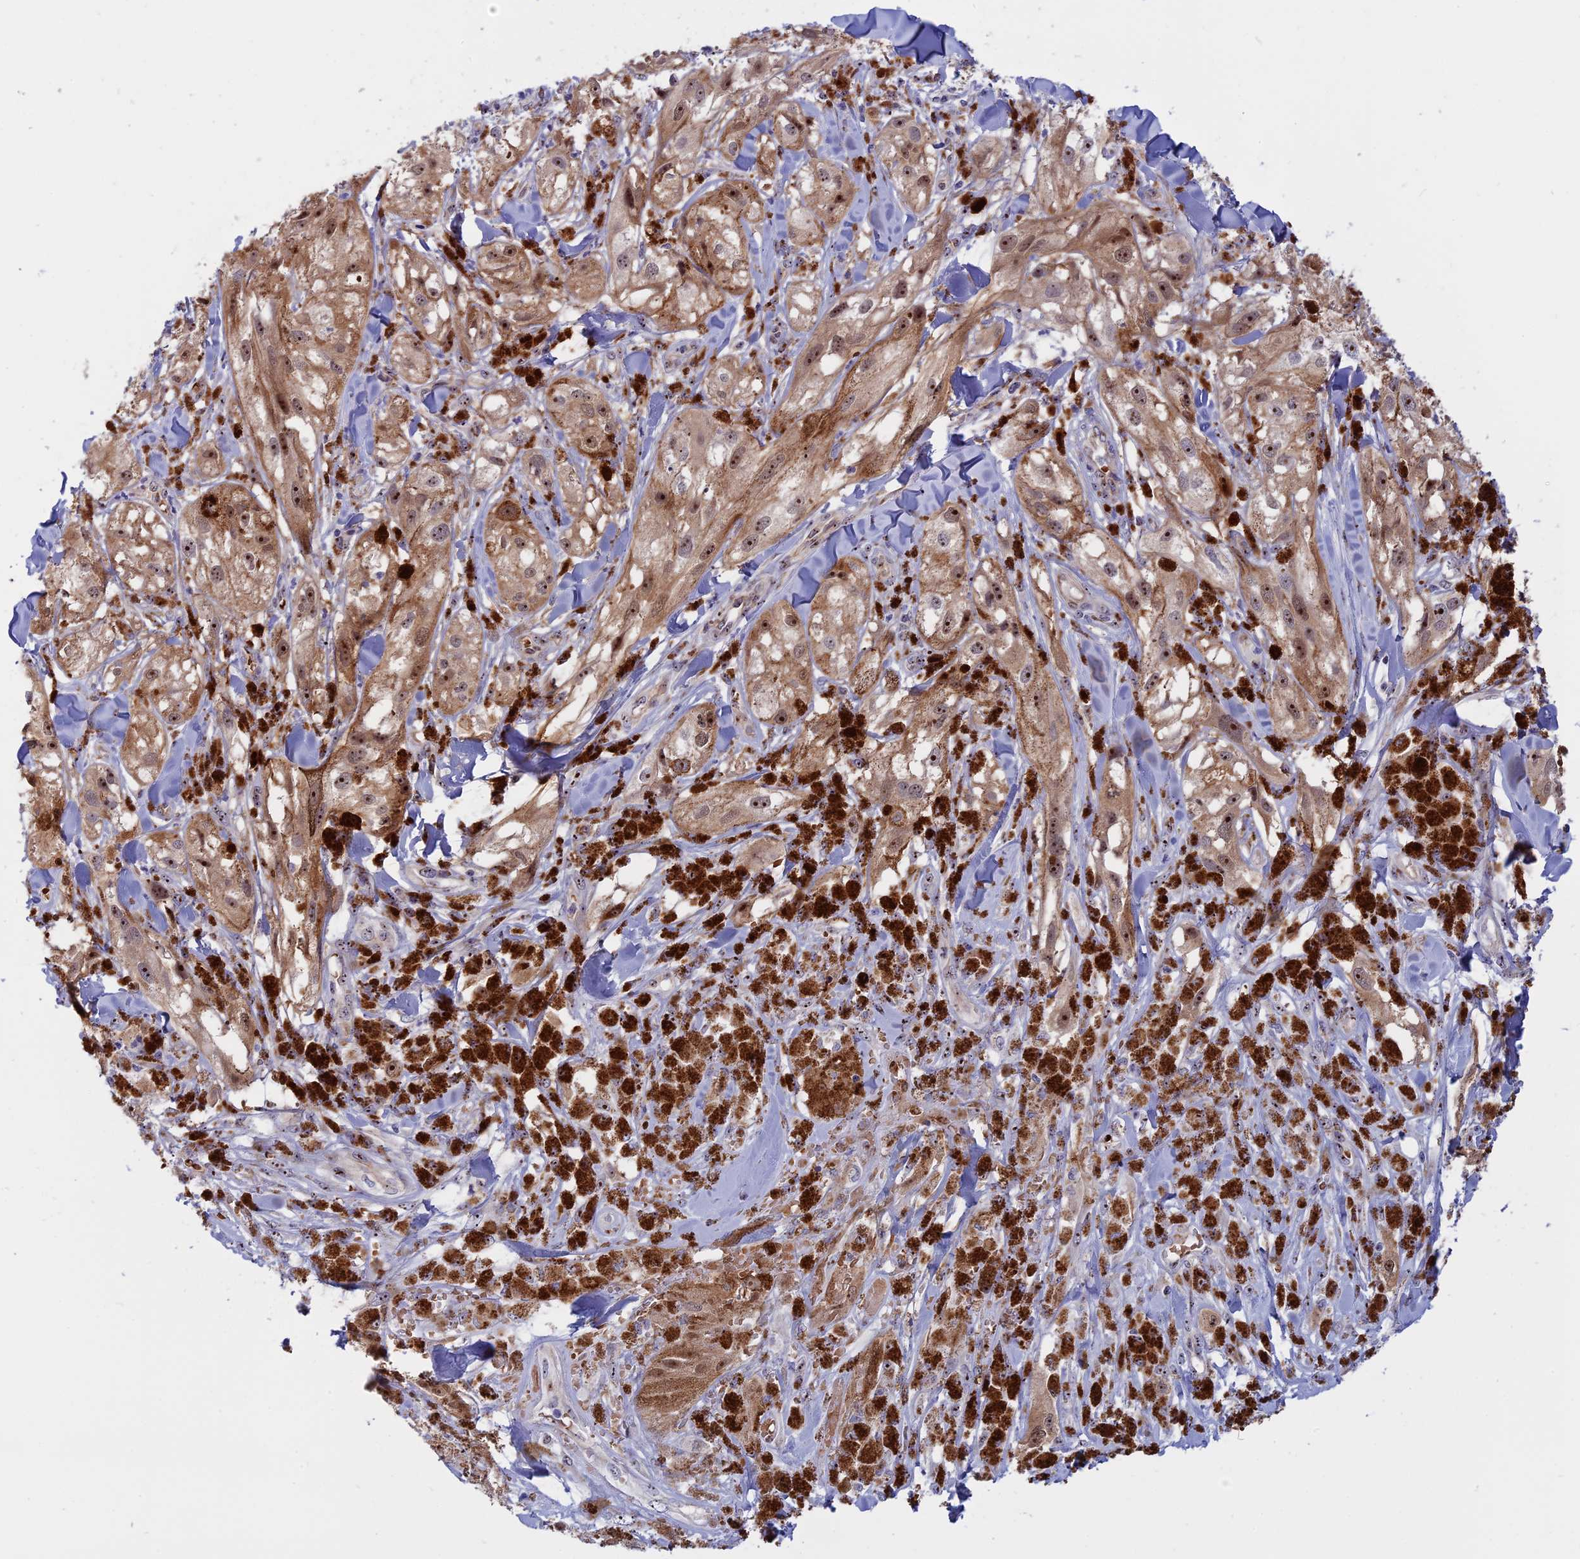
{"staining": {"intensity": "moderate", "quantity": ">75%", "location": "cytoplasmic/membranous,nuclear"}, "tissue": "melanoma", "cell_type": "Tumor cells", "image_type": "cancer", "snomed": [{"axis": "morphology", "description": "Malignant melanoma, NOS"}, {"axis": "topography", "description": "Skin"}], "caption": "Protein staining shows moderate cytoplasmic/membranous and nuclear staining in approximately >75% of tumor cells in melanoma.", "gene": "DBNDD1", "patient": {"sex": "male", "age": 88}}